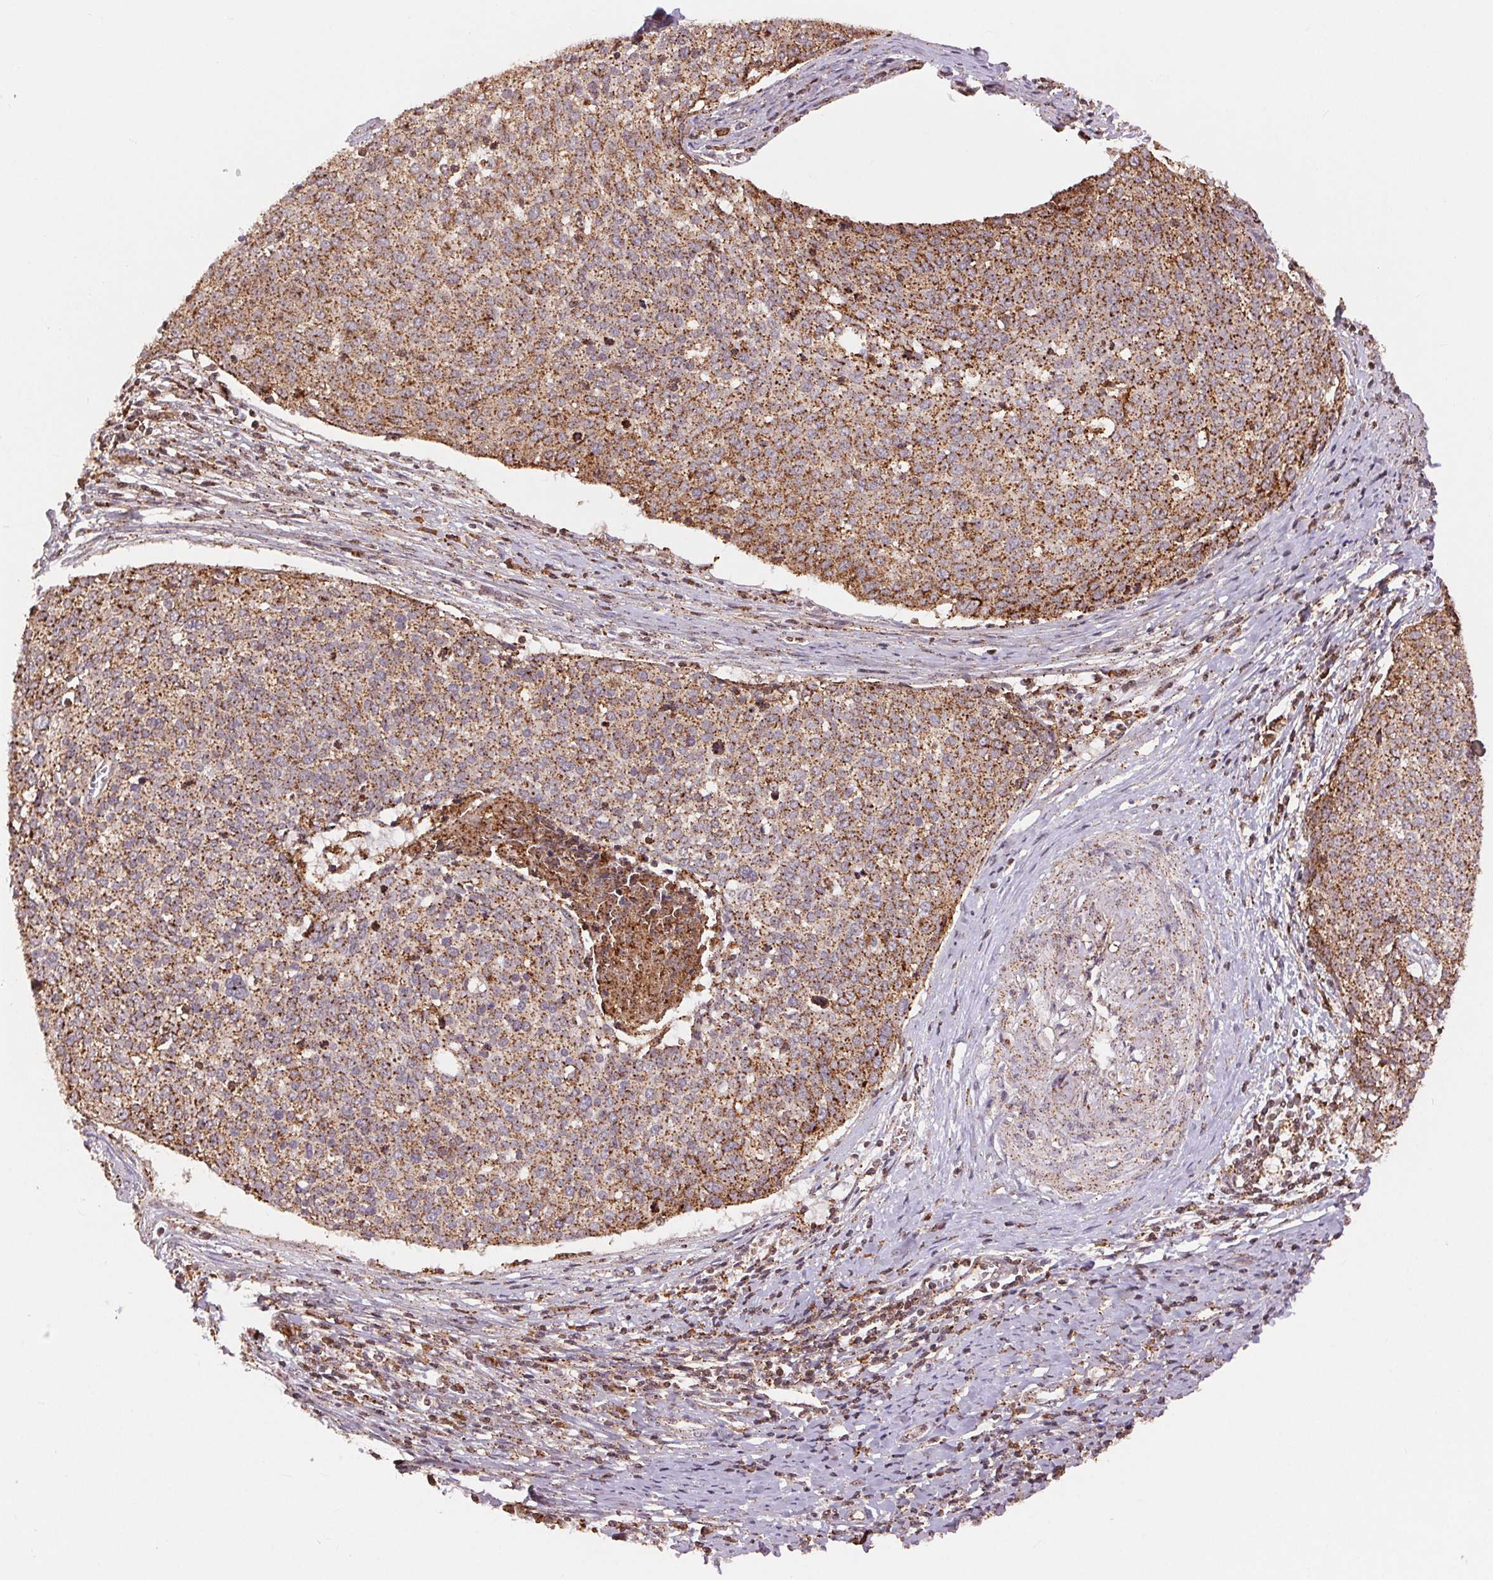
{"staining": {"intensity": "moderate", "quantity": ">75%", "location": "cytoplasmic/membranous"}, "tissue": "cervical cancer", "cell_type": "Tumor cells", "image_type": "cancer", "snomed": [{"axis": "morphology", "description": "Squamous cell carcinoma, NOS"}, {"axis": "topography", "description": "Cervix"}], "caption": "Moderate cytoplasmic/membranous protein staining is present in about >75% of tumor cells in cervical cancer (squamous cell carcinoma).", "gene": "CHMP4B", "patient": {"sex": "female", "age": 39}}